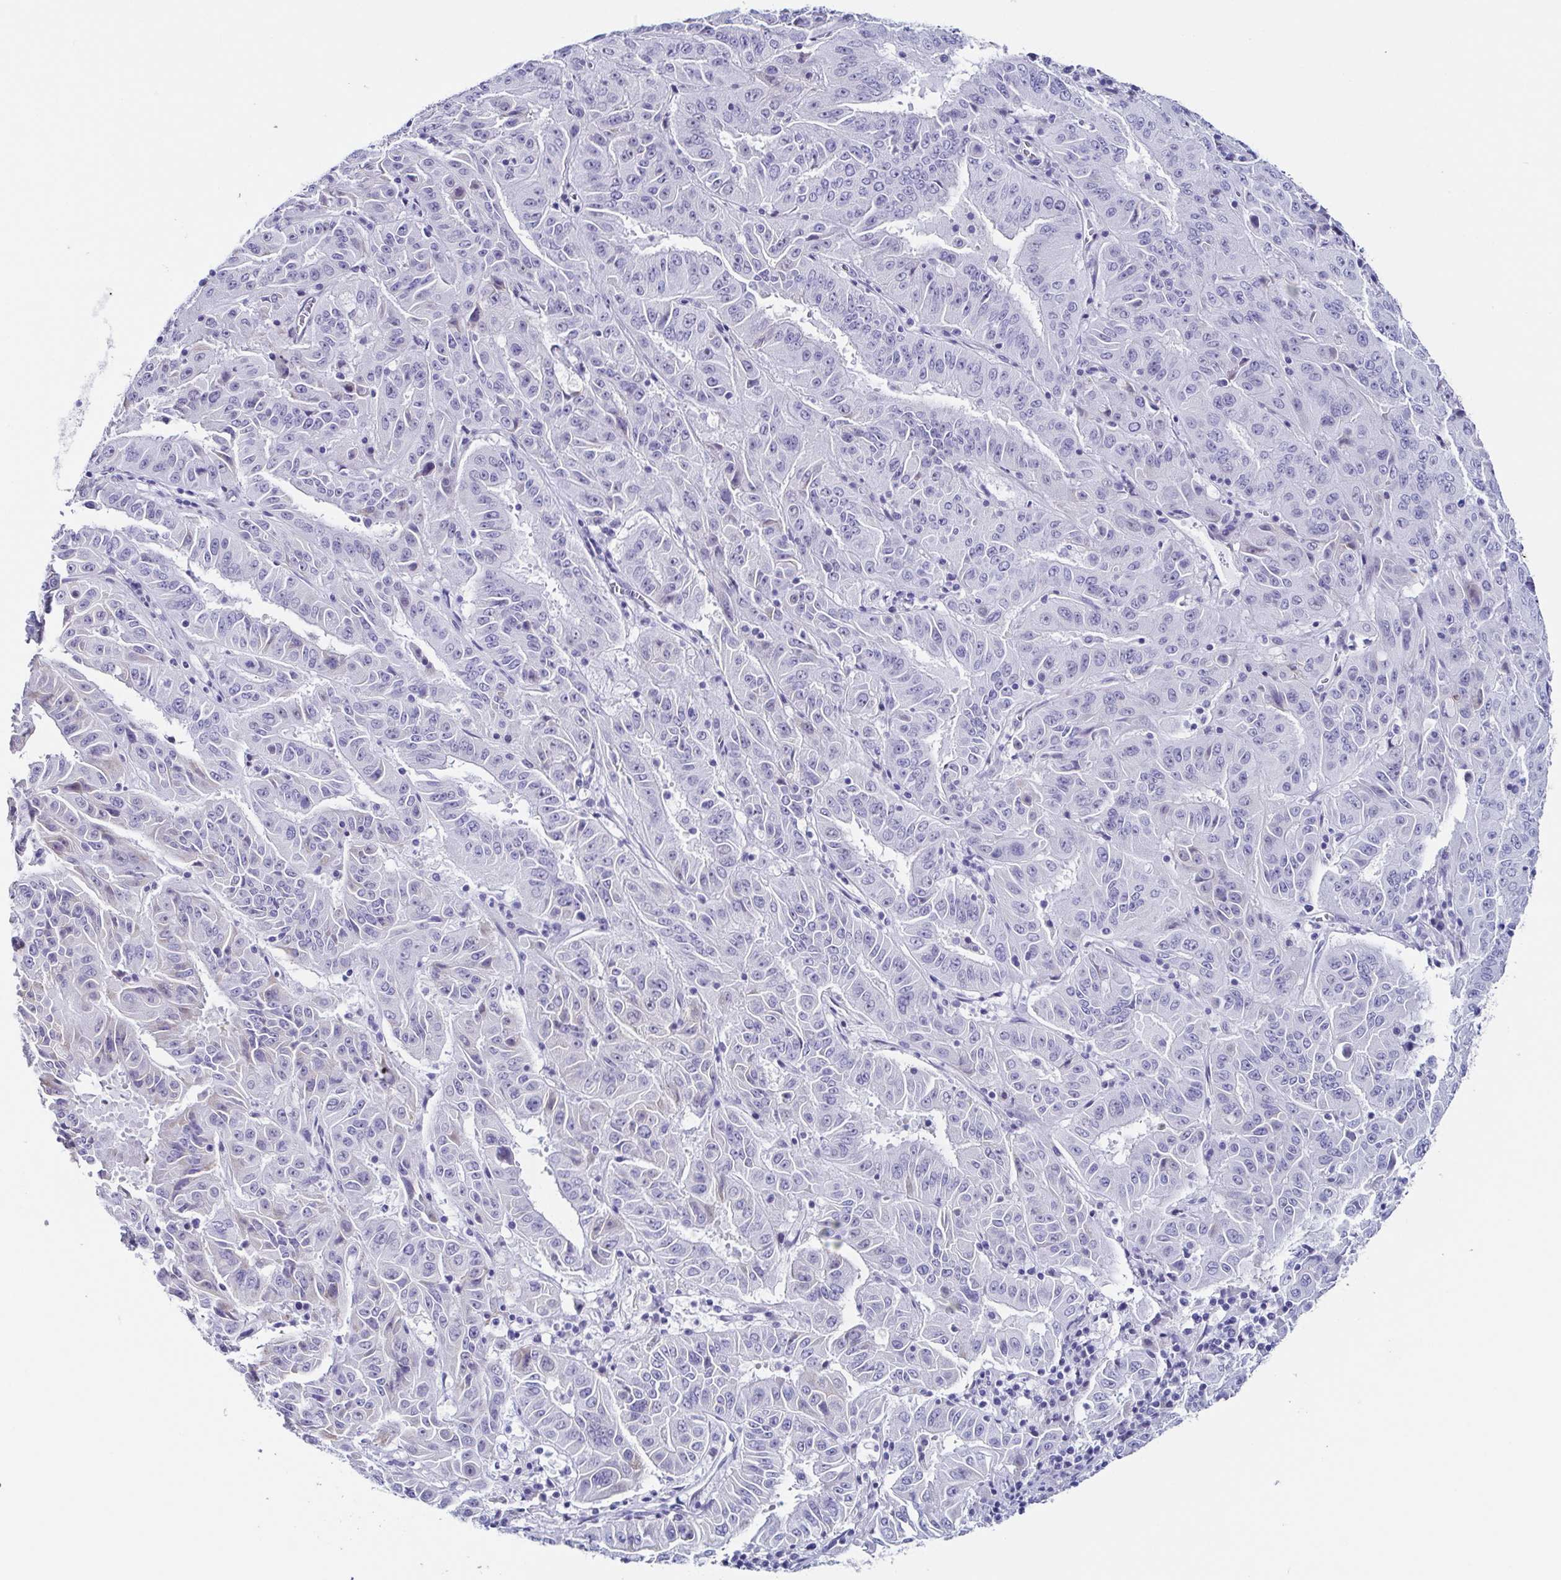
{"staining": {"intensity": "negative", "quantity": "none", "location": "none"}, "tissue": "pancreatic cancer", "cell_type": "Tumor cells", "image_type": "cancer", "snomed": [{"axis": "morphology", "description": "Adenocarcinoma, NOS"}, {"axis": "topography", "description": "Pancreas"}], "caption": "Pancreatic cancer (adenocarcinoma) was stained to show a protein in brown. There is no significant staining in tumor cells.", "gene": "TNNT2", "patient": {"sex": "male", "age": 63}}